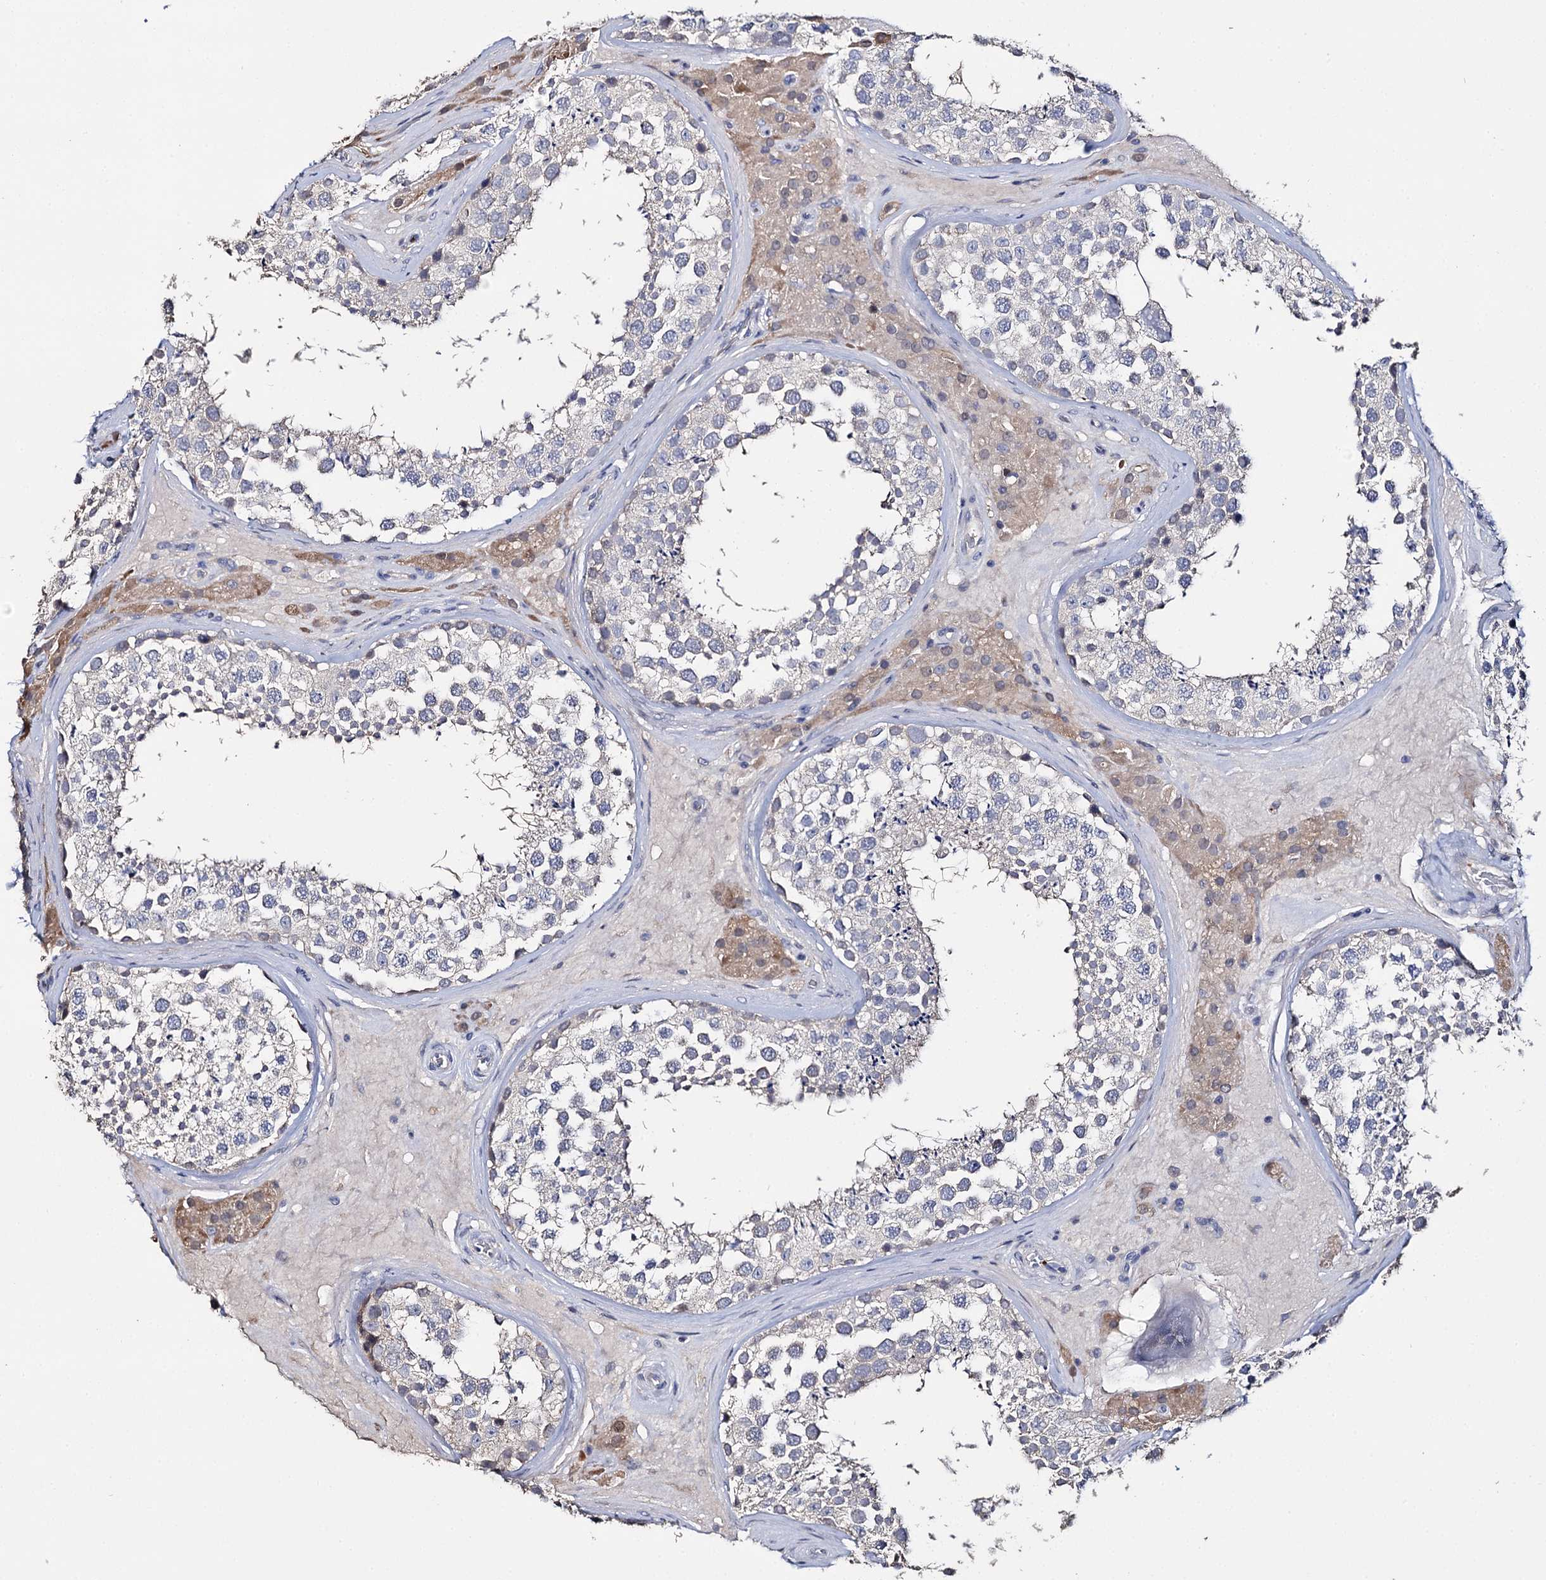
{"staining": {"intensity": "negative", "quantity": "none", "location": "none"}, "tissue": "testis", "cell_type": "Cells in seminiferous ducts", "image_type": "normal", "snomed": [{"axis": "morphology", "description": "Normal tissue, NOS"}, {"axis": "topography", "description": "Testis"}], "caption": "DAB (3,3'-diaminobenzidine) immunohistochemical staining of benign testis shows no significant staining in cells in seminiferous ducts. (DAB immunohistochemistry (IHC), high magnification).", "gene": "DNAH6", "patient": {"sex": "male", "age": 46}}